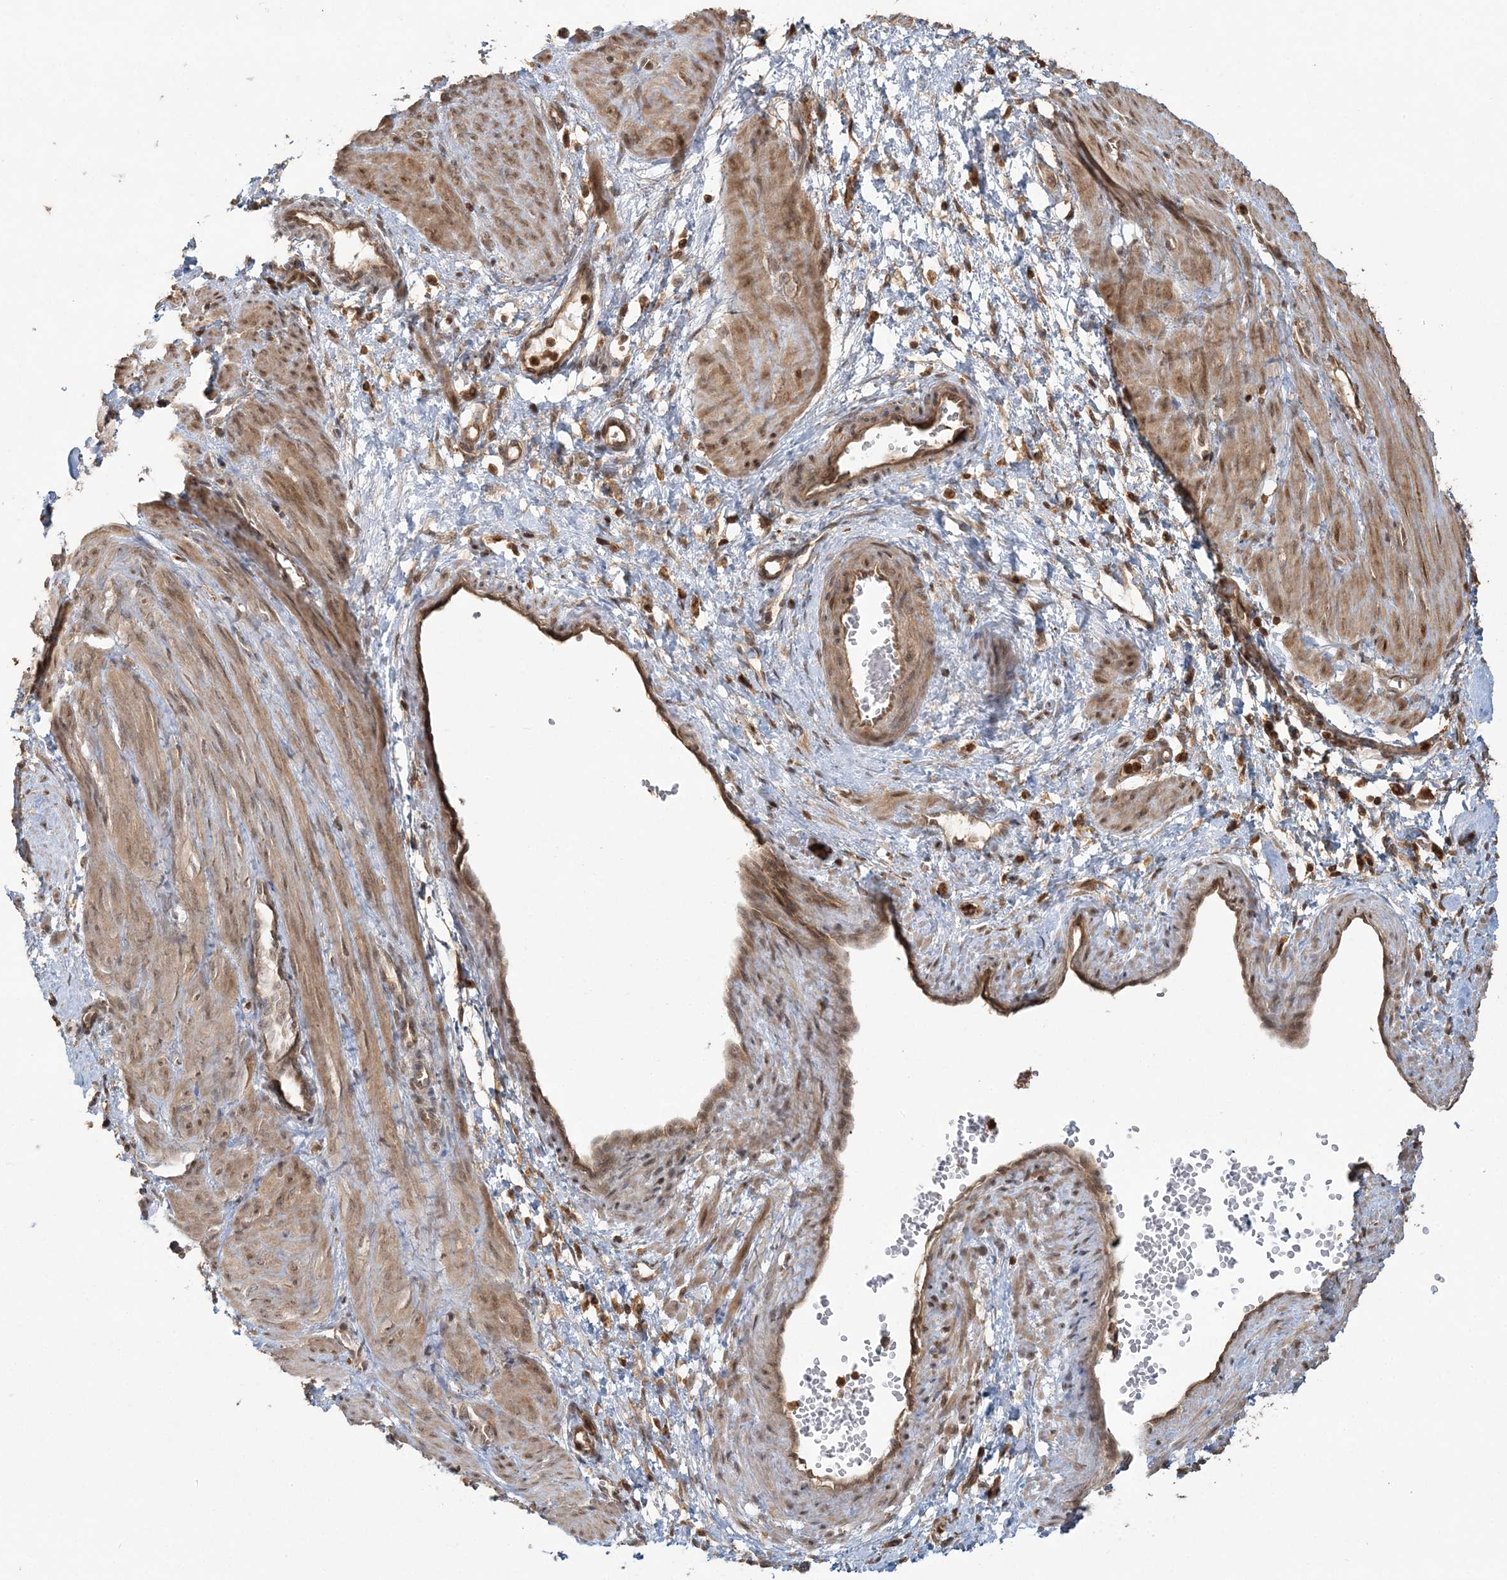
{"staining": {"intensity": "moderate", "quantity": ">75%", "location": "cytoplasmic/membranous,nuclear"}, "tissue": "smooth muscle", "cell_type": "Smooth muscle cells", "image_type": "normal", "snomed": [{"axis": "morphology", "description": "Normal tissue, NOS"}, {"axis": "topography", "description": "Endometrium"}], "caption": "An immunohistochemistry (IHC) image of benign tissue is shown. Protein staining in brown shows moderate cytoplasmic/membranous,nuclear positivity in smooth muscle within smooth muscle cells. The protein is shown in brown color, while the nuclei are stained blue.", "gene": "CAB39", "patient": {"sex": "female", "age": 33}}